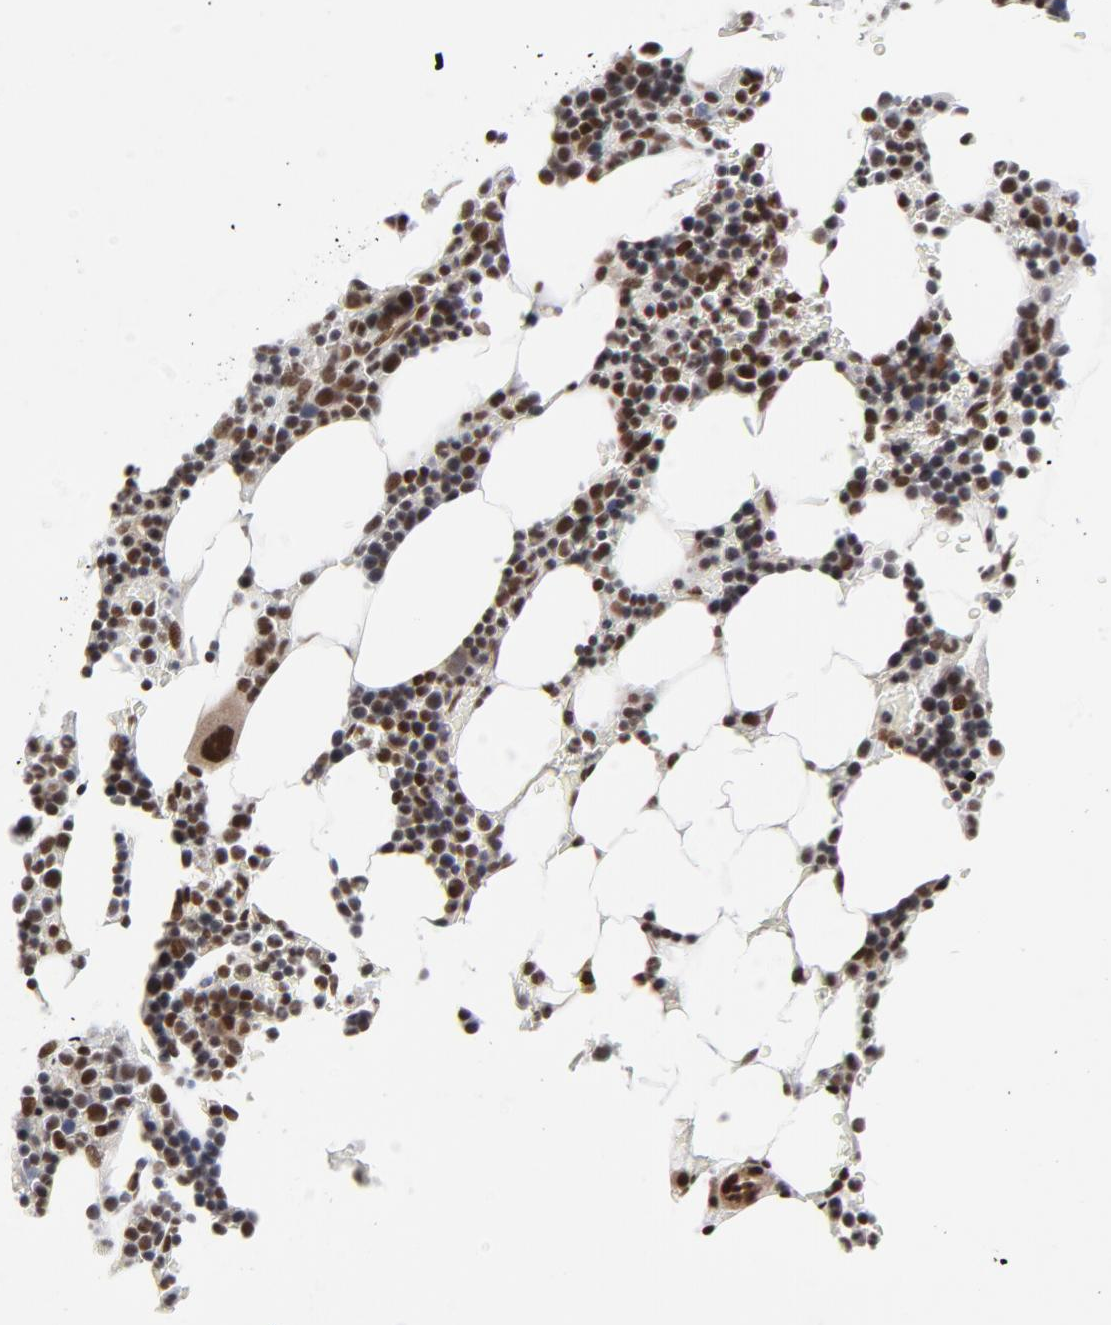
{"staining": {"intensity": "strong", "quantity": ">75%", "location": "nuclear"}, "tissue": "bone marrow", "cell_type": "Hematopoietic cells", "image_type": "normal", "snomed": [{"axis": "morphology", "description": "Normal tissue, NOS"}, {"axis": "topography", "description": "Bone marrow"}], "caption": "Strong nuclear protein staining is seen in about >75% of hematopoietic cells in bone marrow.", "gene": "CTCF", "patient": {"sex": "female", "age": 73}}